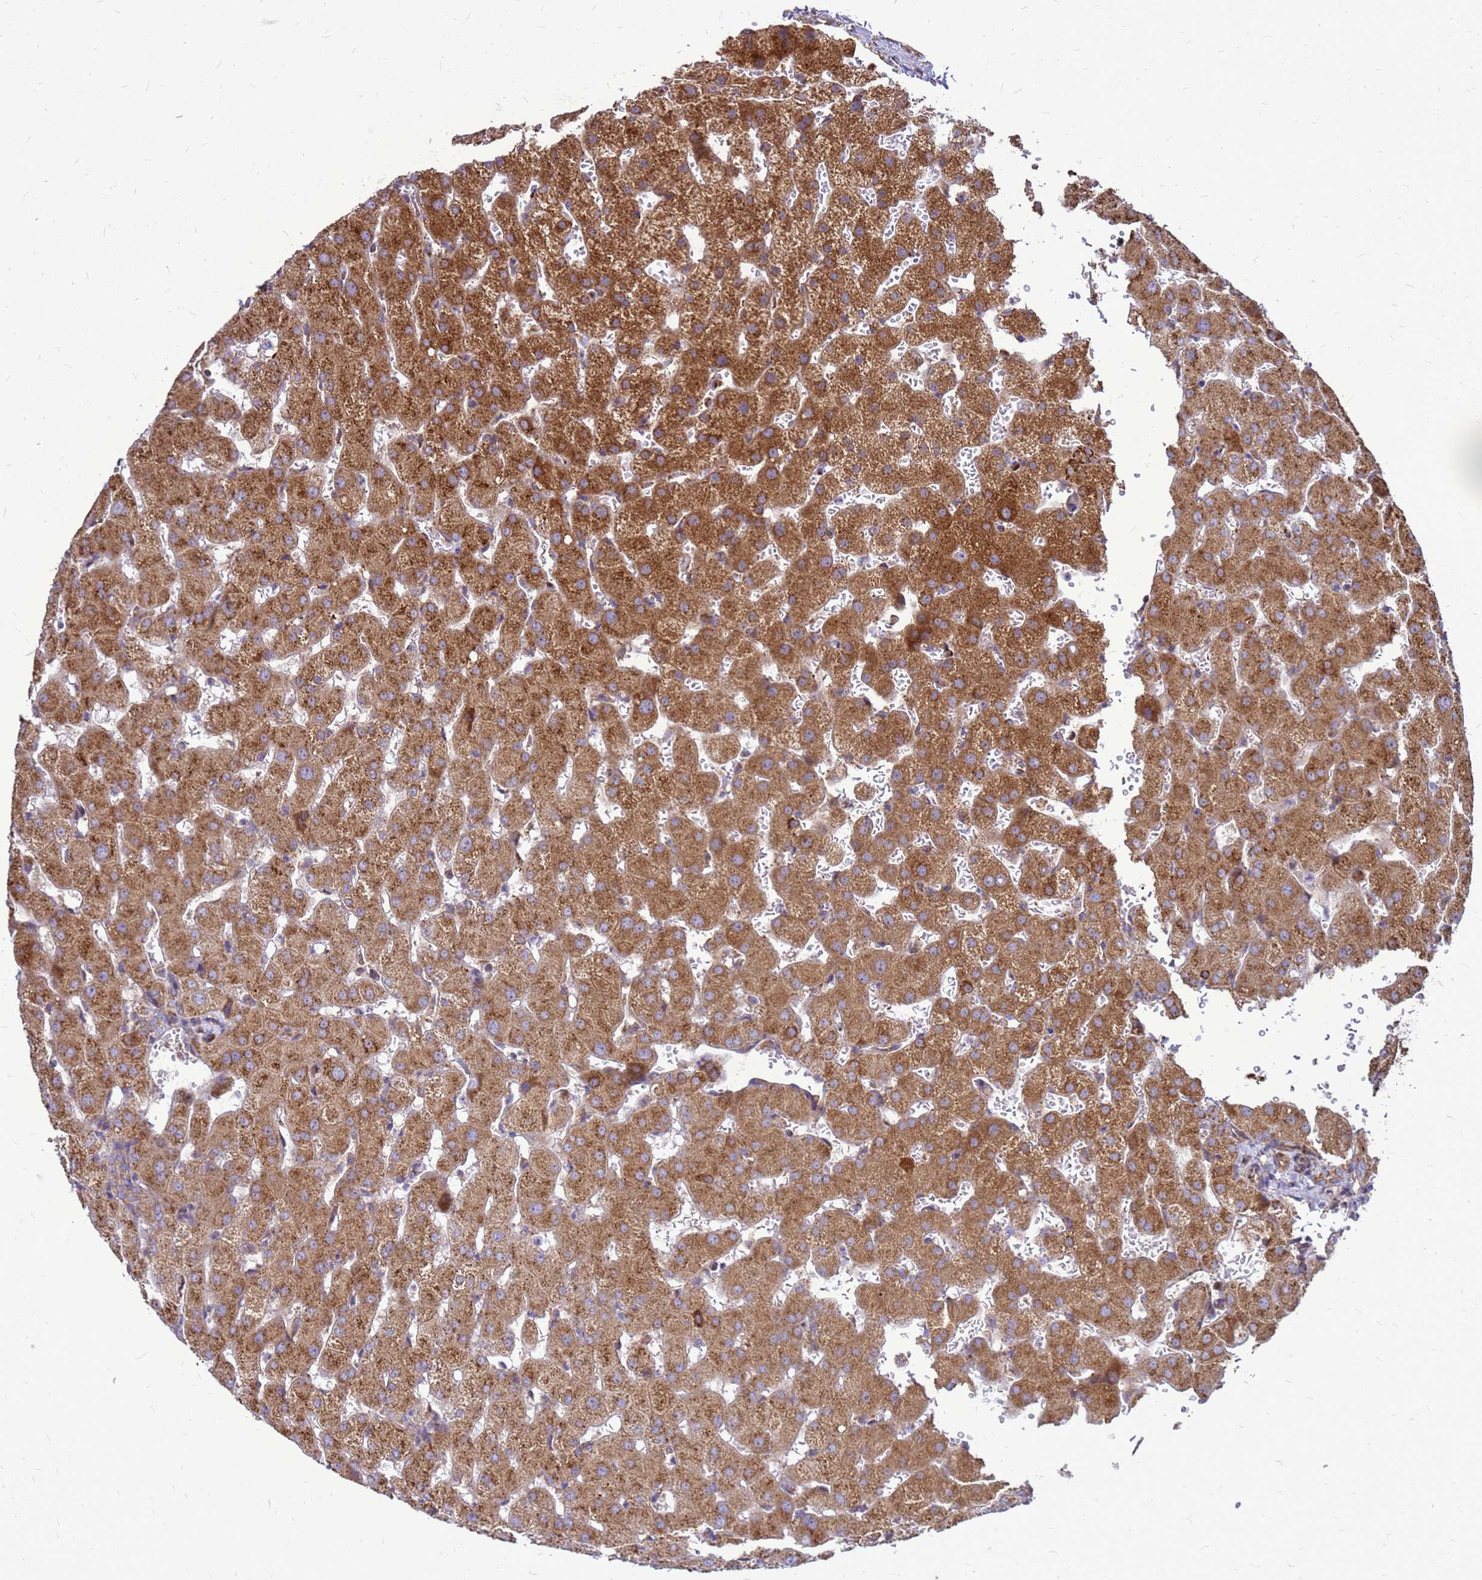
{"staining": {"intensity": "weak", "quantity": "<25%", "location": "cytoplasmic/membranous"}, "tissue": "liver", "cell_type": "Cholangiocytes", "image_type": "normal", "snomed": [{"axis": "morphology", "description": "Normal tissue, NOS"}, {"axis": "topography", "description": "Liver"}], "caption": "Immunohistochemical staining of benign human liver shows no significant positivity in cholangiocytes.", "gene": "FSTL4", "patient": {"sex": "female", "age": 63}}